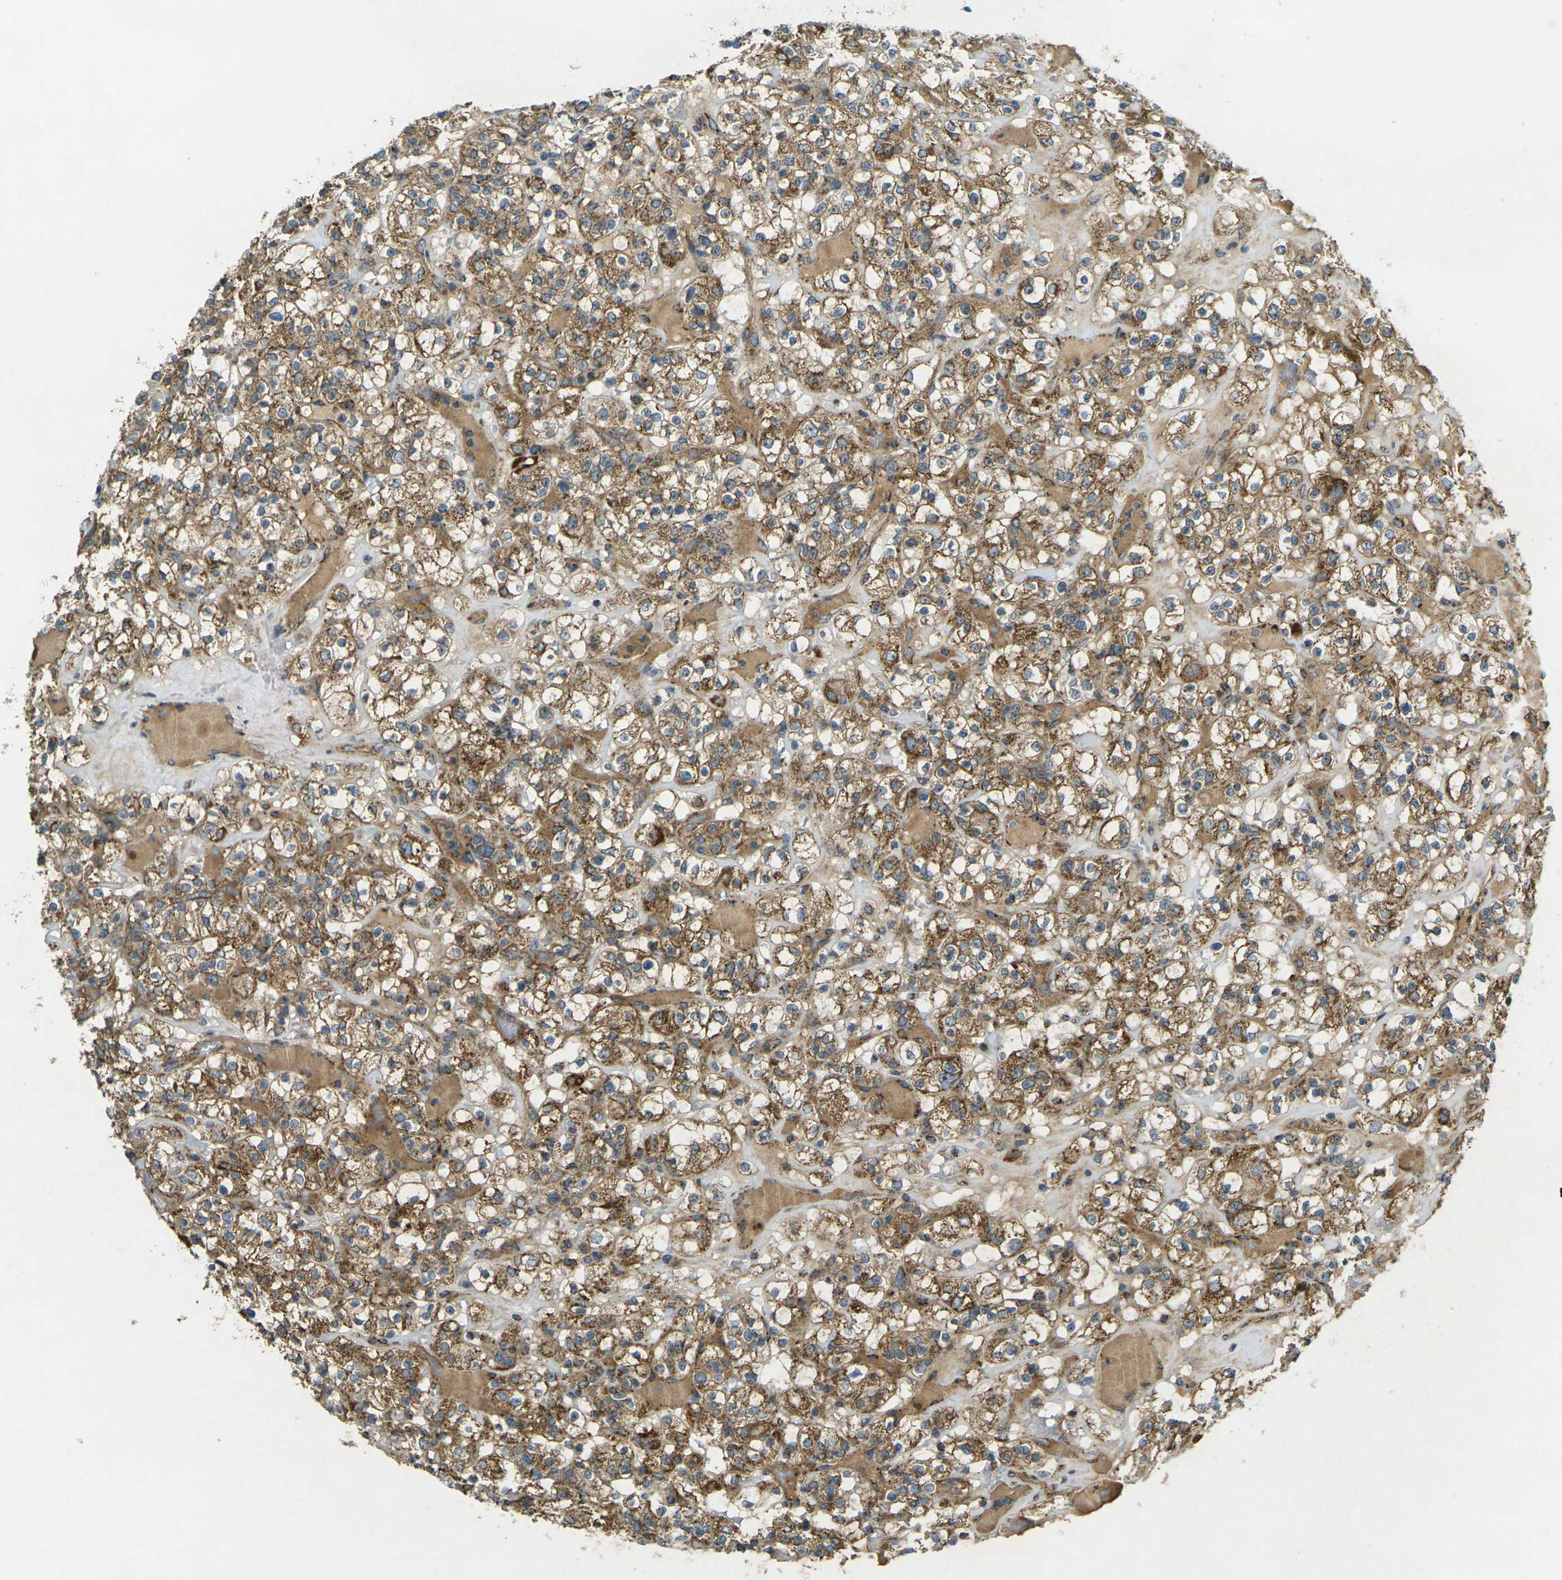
{"staining": {"intensity": "moderate", "quantity": ">75%", "location": "cytoplasmic/membranous"}, "tissue": "renal cancer", "cell_type": "Tumor cells", "image_type": "cancer", "snomed": [{"axis": "morphology", "description": "Normal tissue, NOS"}, {"axis": "morphology", "description": "Adenocarcinoma, NOS"}, {"axis": "topography", "description": "Kidney"}], "caption": "A brown stain labels moderate cytoplasmic/membranous positivity of a protein in human adenocarcinoma (renal) tumor cells. Using DAB (brown) and hematoxylin (blue) stains, captured at high magnification using brightfield microscopy.", "gene": "IGF1R", "patient": {"sex": "female", "age": 72}}